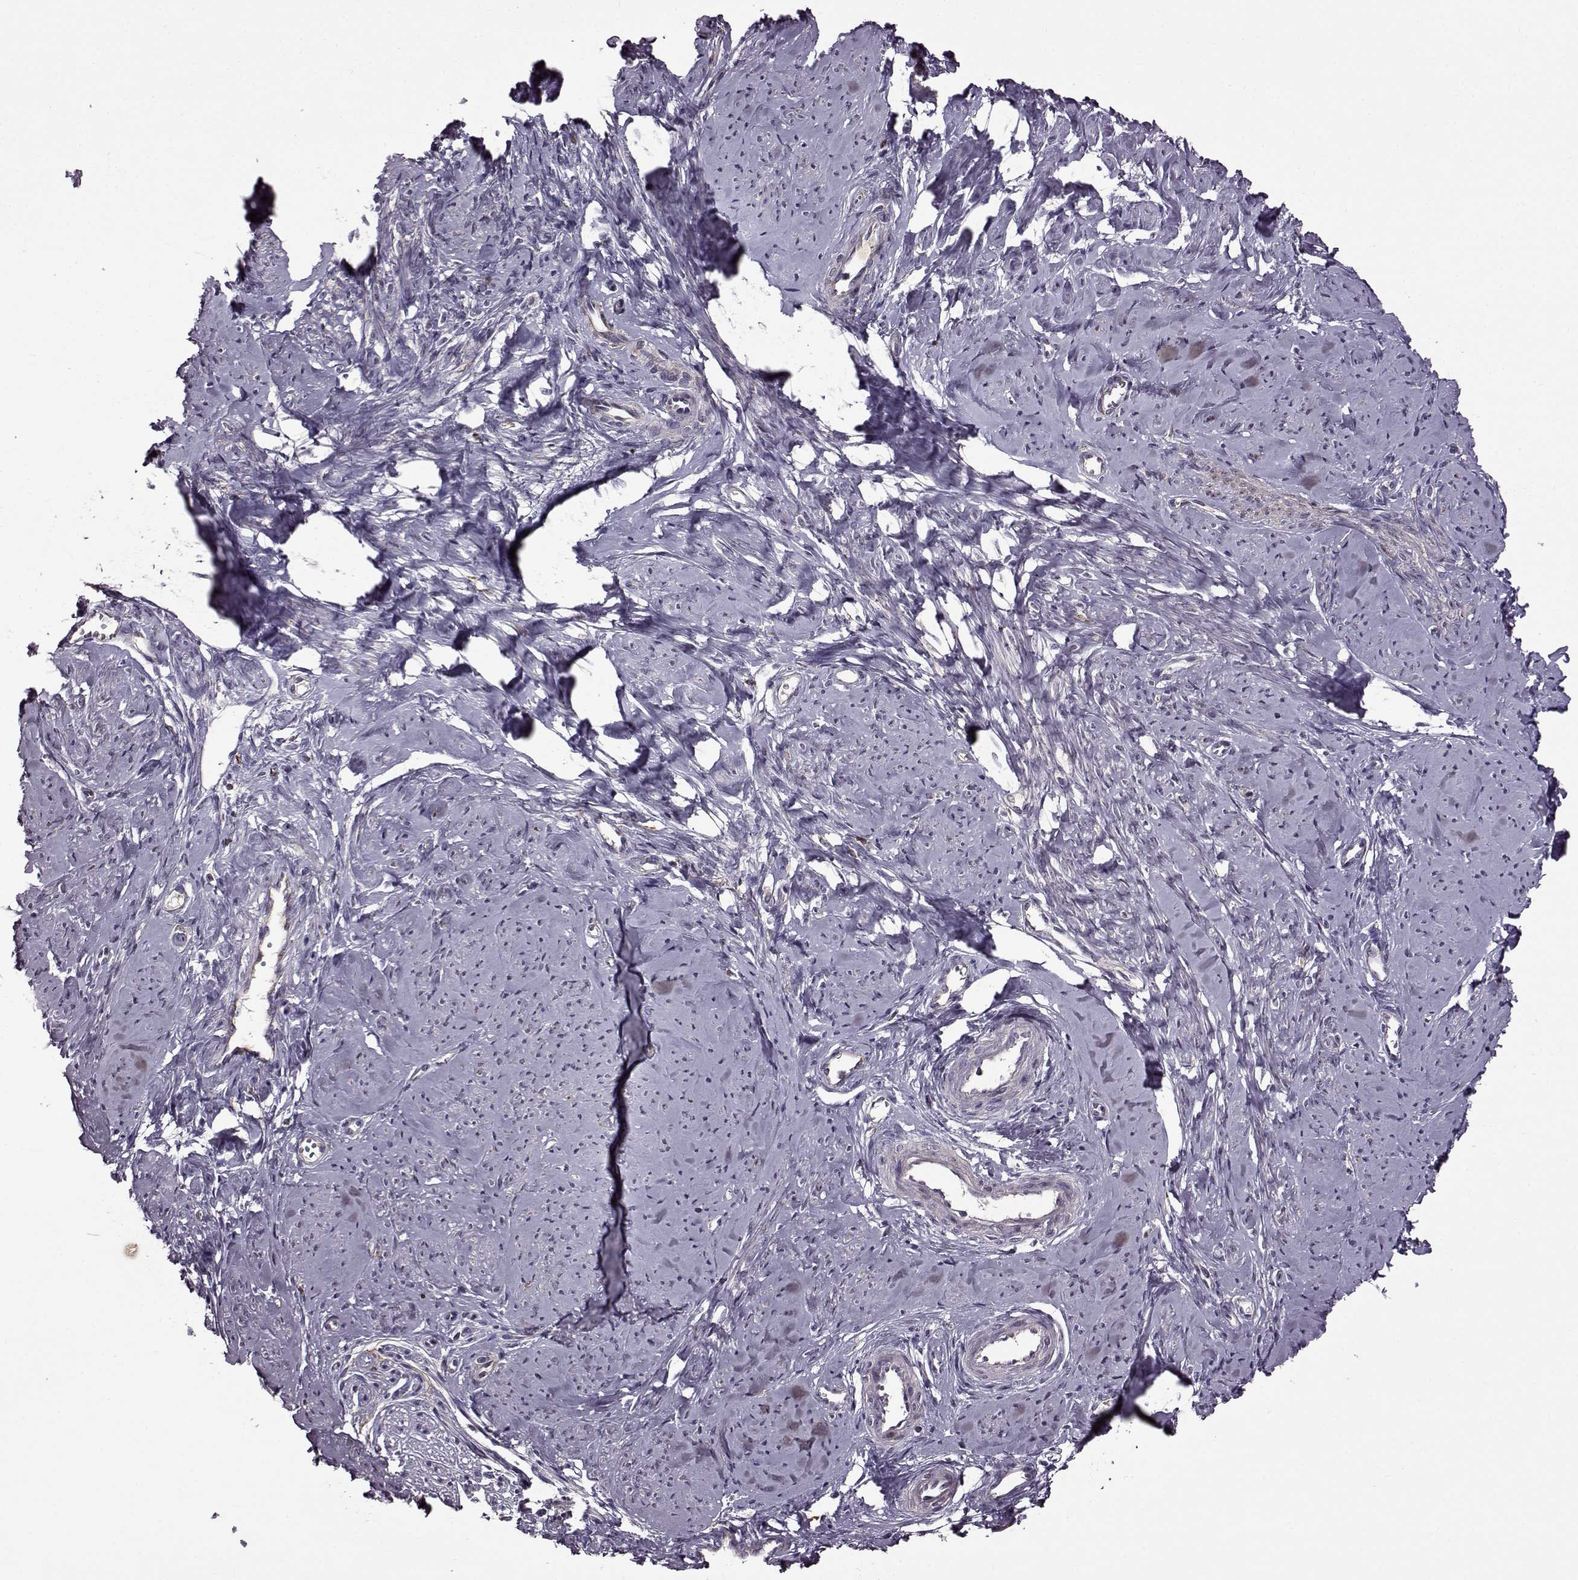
{"staining": {"intensity": "negative", "quantity": "none", "location": "none"}, "tissue": "smooth muscle", "cell_type": "Smooth muscle cells", "image_type": "normal", "snomed": [{"axis": "morphology", "description": "Normal tissue, NOS"}, {"axis": "topography", "description": "Smooth muscle"}], "caption": "Immunohistochemistry of unremarkable smooth muscle reveals no positivity in smooth muscle cells.", "gene": "MTSS1", "patient": {"sex": "female", "age": 48}}